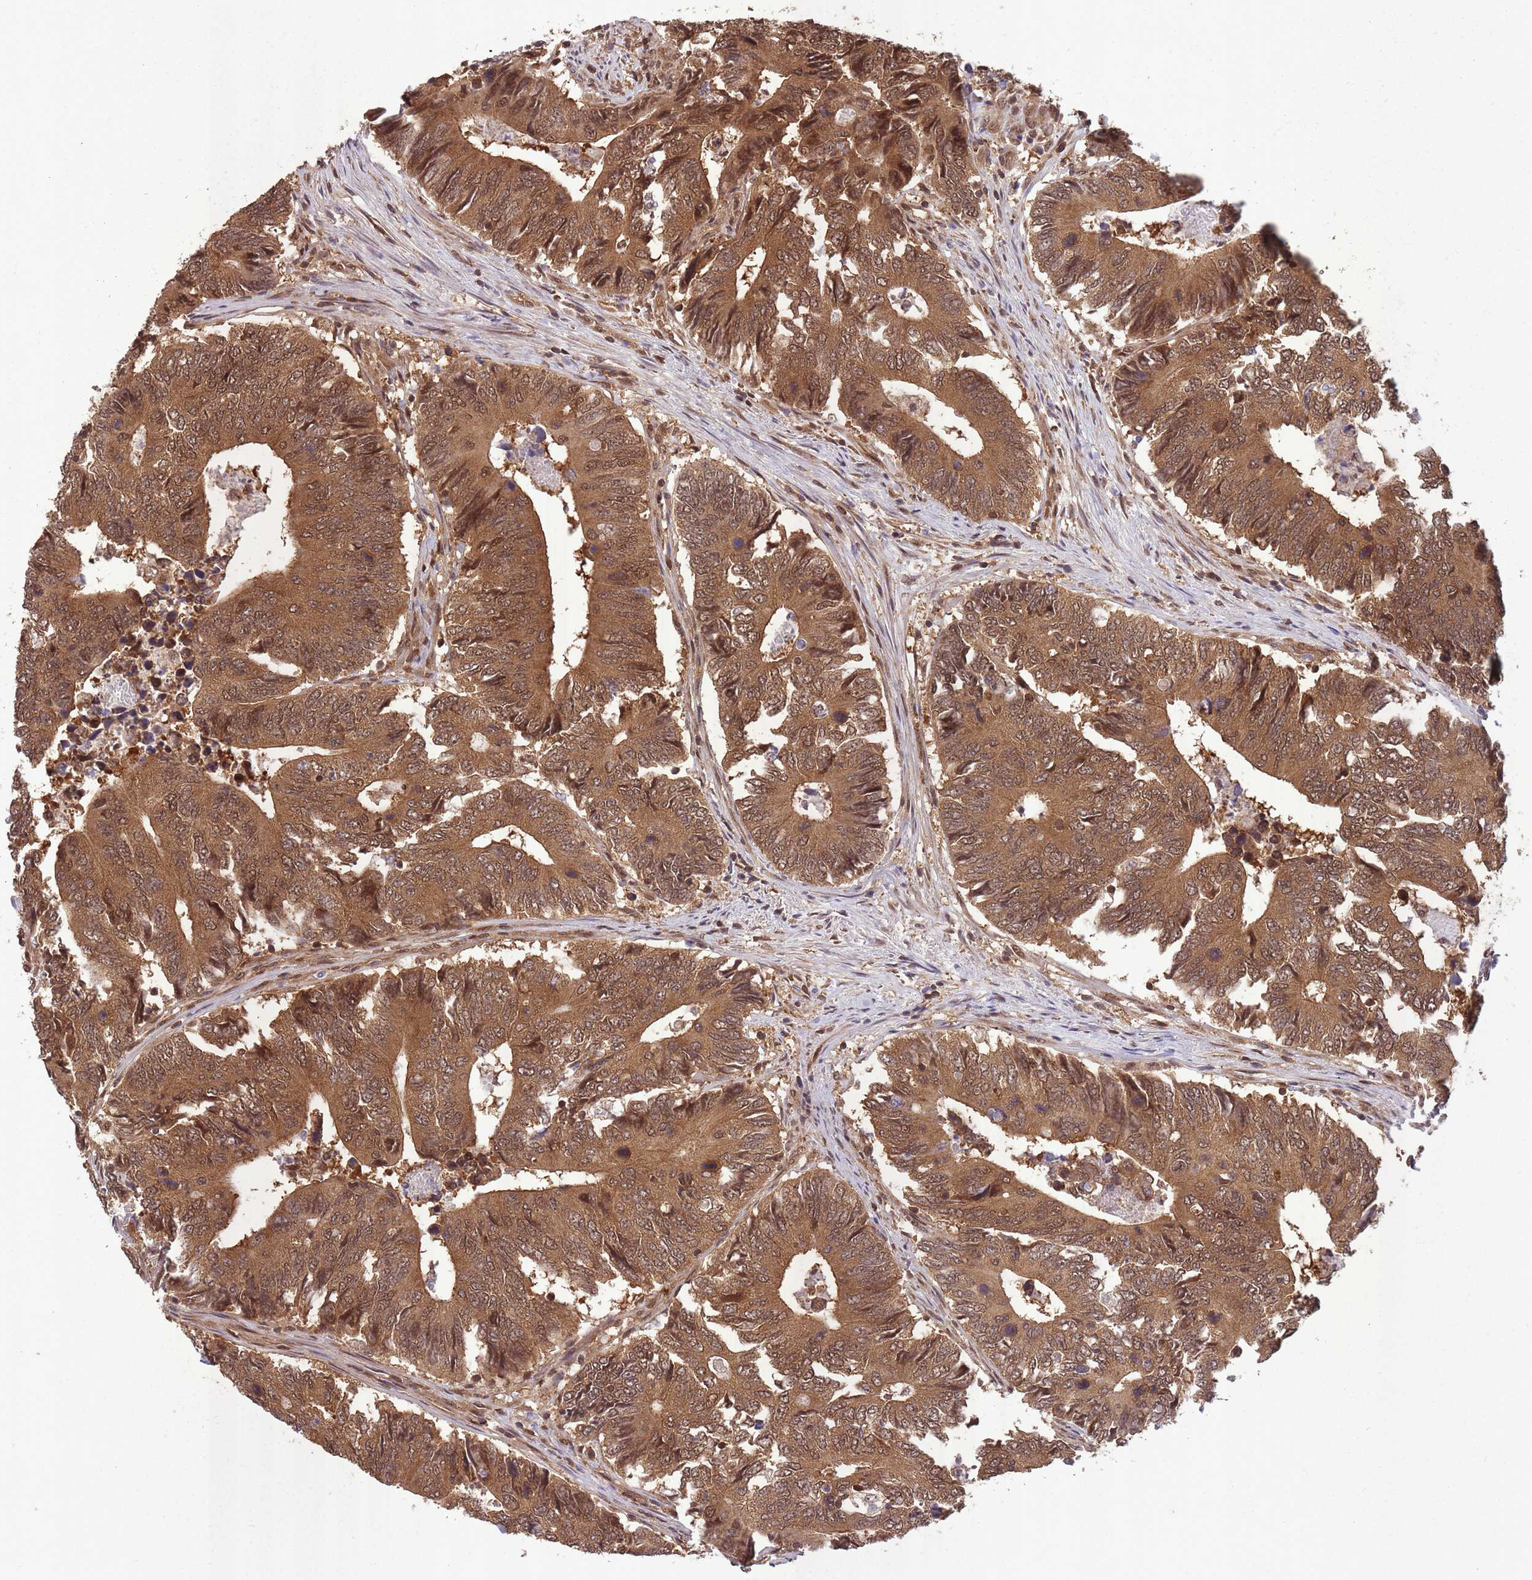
{"staining": {"intensity": "moderate", "quantity": ">75%", "location": "cytoplasmic/membranous,nuclear"}, "tissue": "colorectal cancer", "cell_type": "Tumor cells", "image_type": "cancer", "snomed": [{"axis": "morphology", "description": "Adenocarcinoma, NOS"}, {"axis": "topography", "description": "Colon"}], "caption": "Moderate cytoplasmic/membranous and nuclear protein positivity is seen in approximately >75% of tumor cells in adenocarcinoma (colorectal).", "gene": "PPP6R3", "patient": {"sex": "male", "age": 87}}